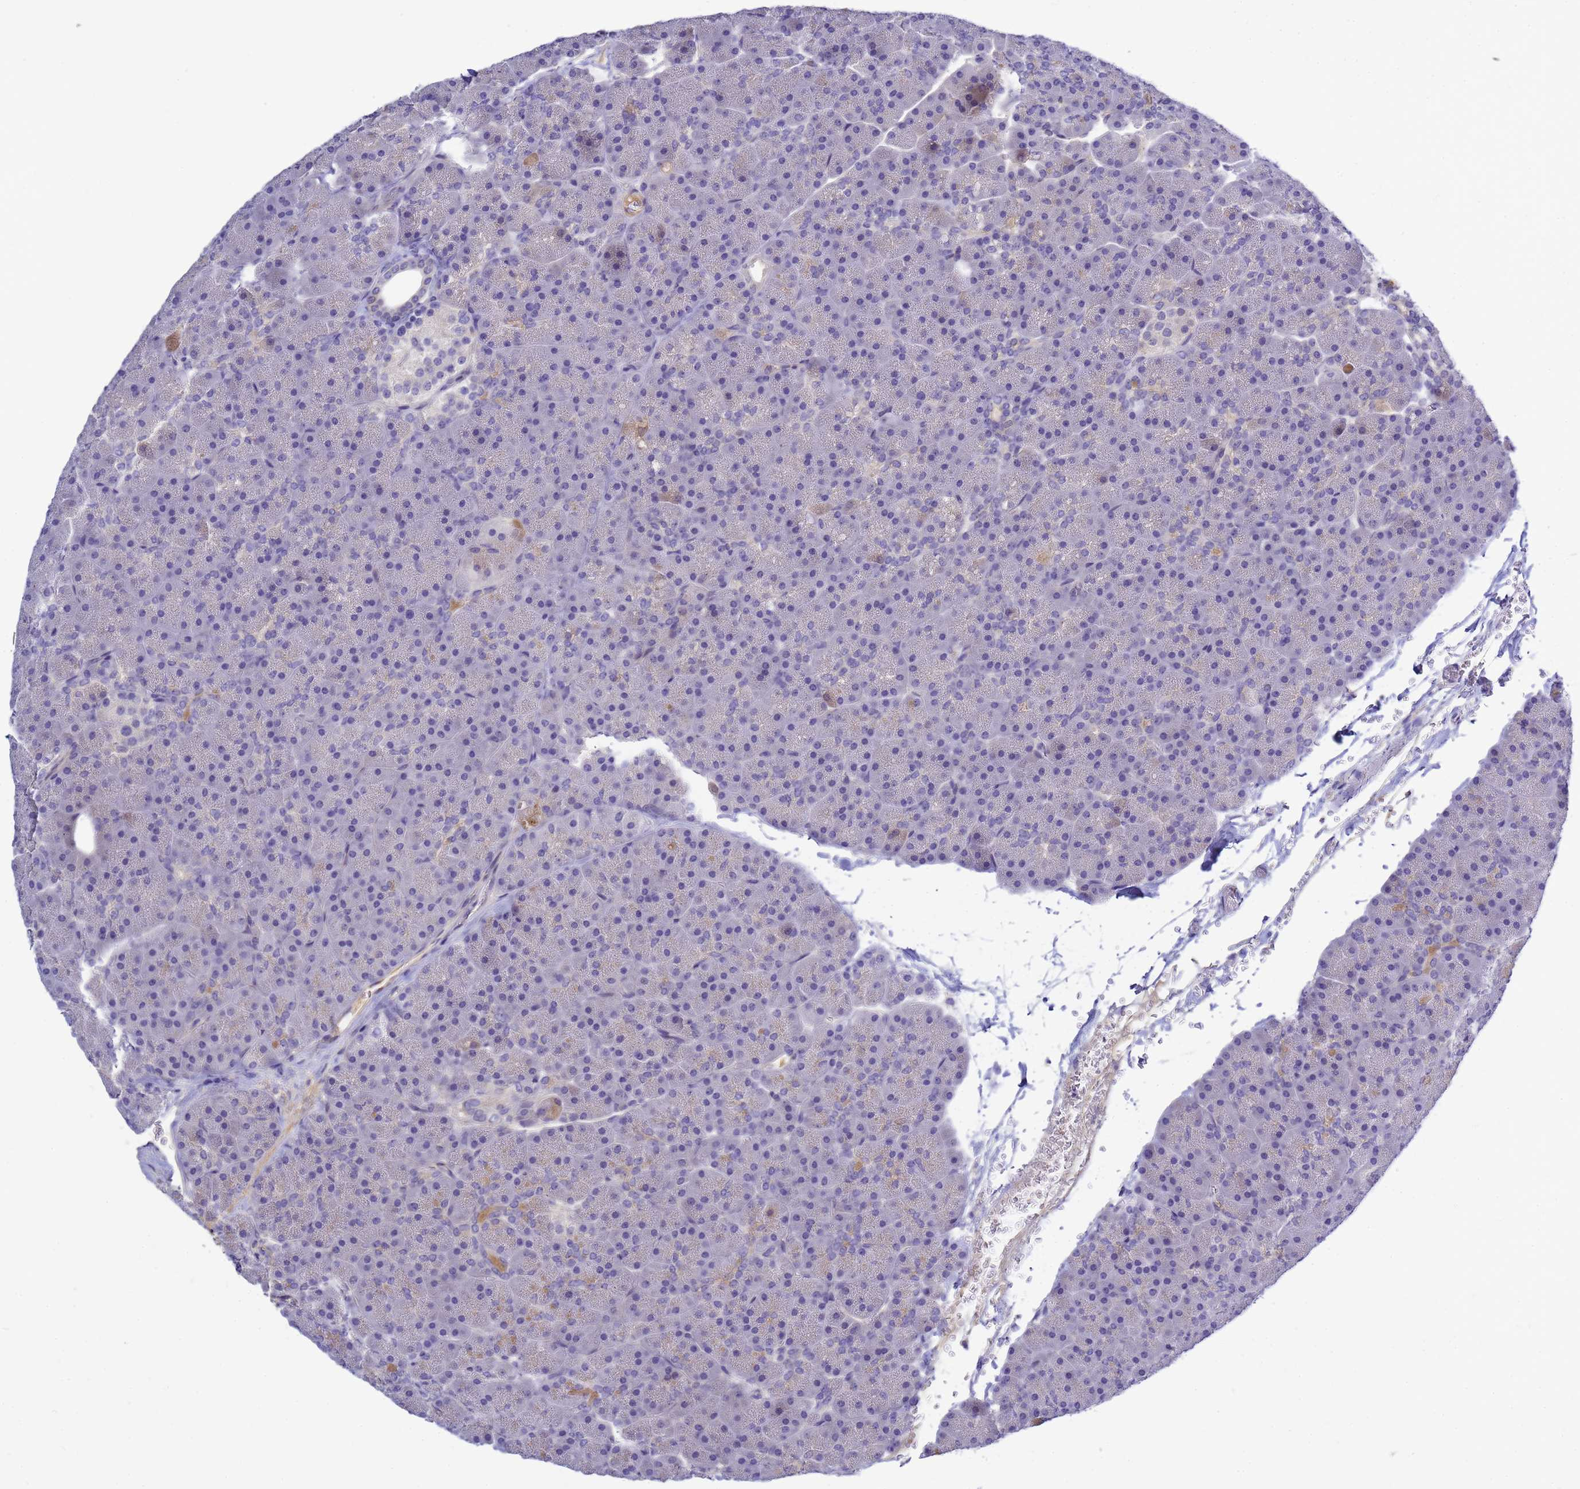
{"staining": {"intensity": "weak", "quantity": "<25%", "location": "cytoplasmic/membranous"}, "tissue": "pancreas", "cell_type": "Exocrine glandular cells", "image_type": "normal", "snomed": [{"axis": "morphology", "description": "Normal tissue, NOS"}, {"axis": "topography", "description": "Pancreas"}], "caption": "An image of pancreas stained for a protein reveals no brown staining in exocrine glandular cells. The staining was performed using DAB (3,3'-diaminobenzidine) to visualize the protein expression in brown, while the nuclei were stained in blue with hematoxylin (Magnification: 20x).", "gene": "TBCD", "patient": {"sex": "male", "age": 36}}